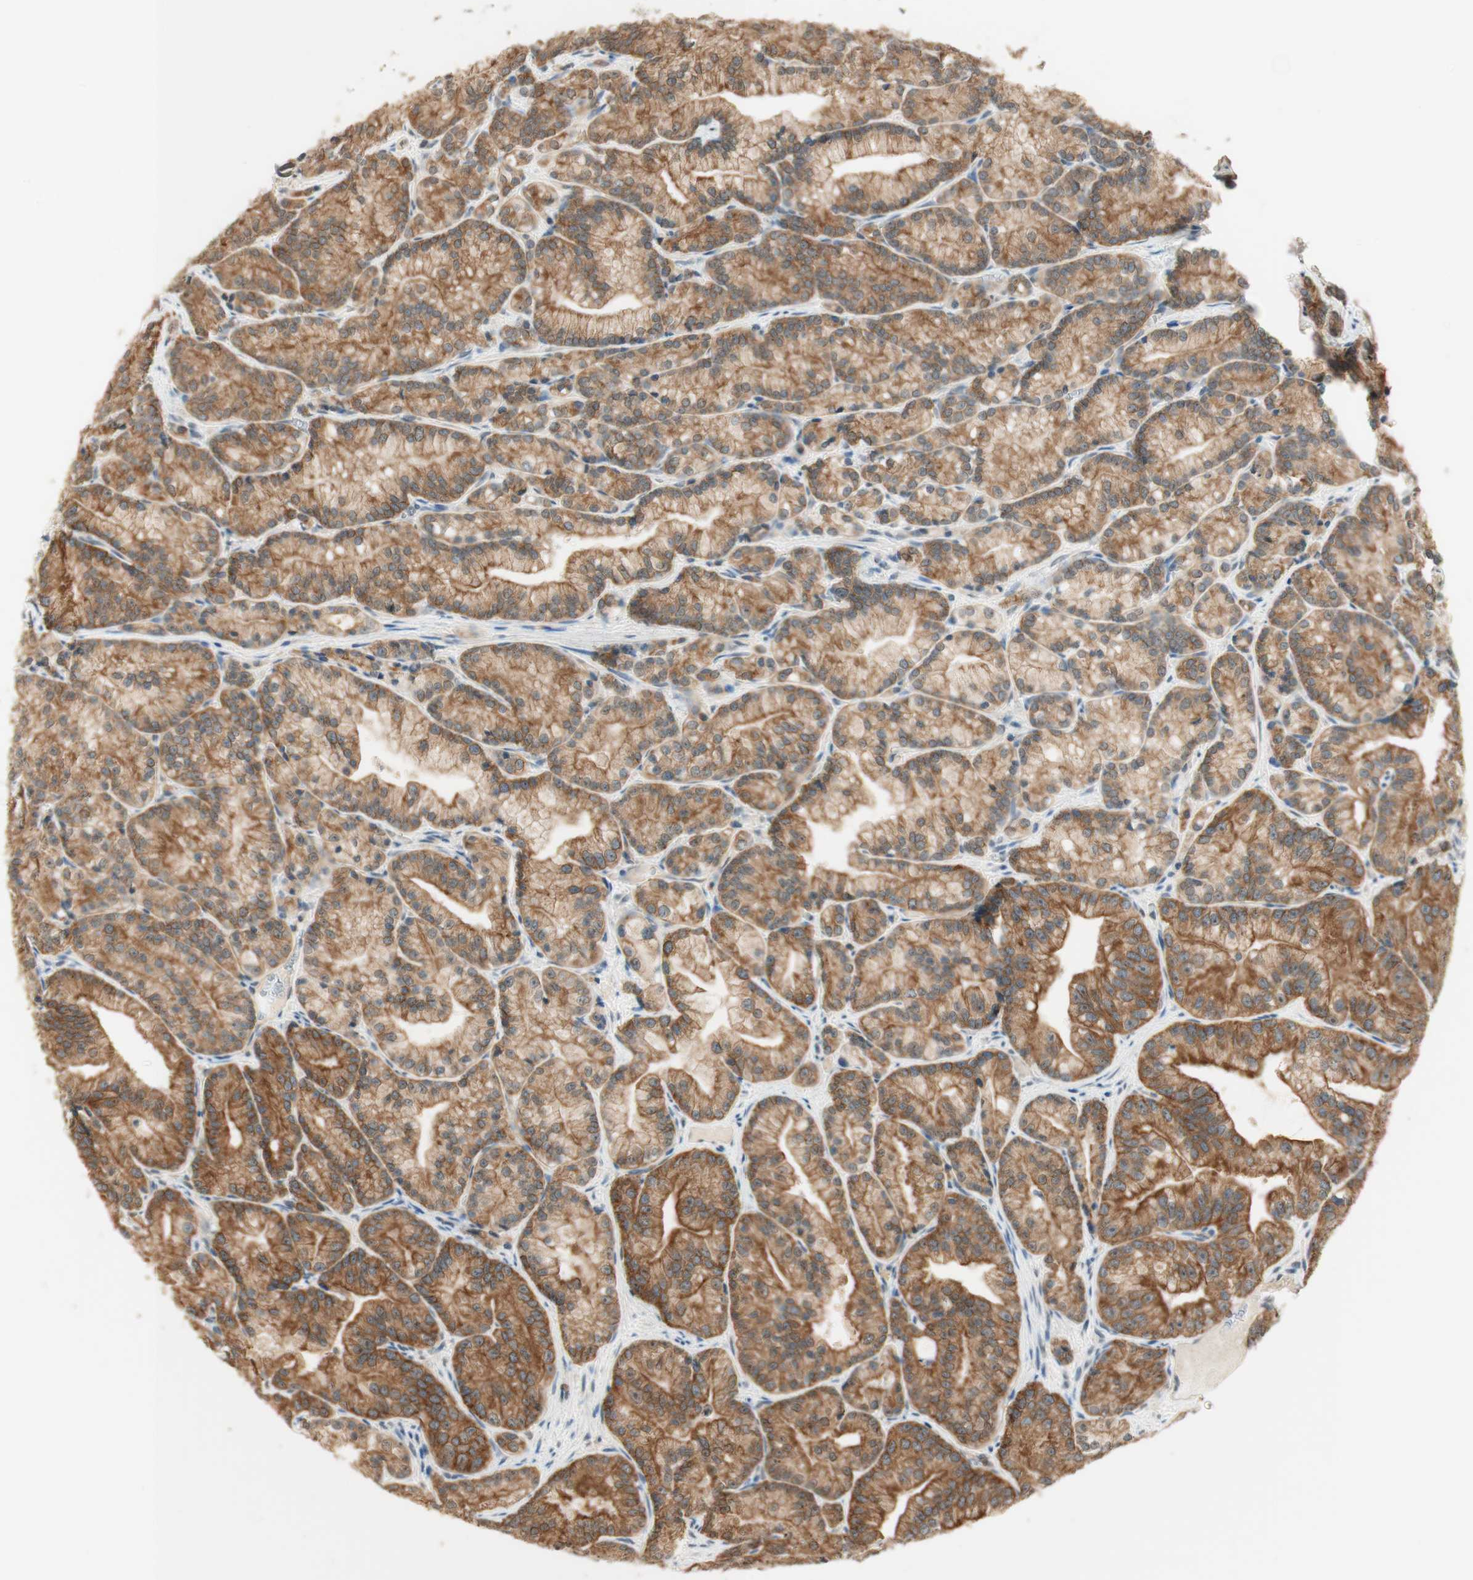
{"staining": {"intensity": "moderate", "quantity": ">75%", "location": "cytoplasmic/membranous"}, "tissue": "prostate cancer", "cell_type": "Tumor cells", "image_type": "cancer", "snomed": [{"axis": "morphology", "description": "Adenocarcinoma, Low grade"}, {"axis": "topography", "description": "Prostate"}], "caption": "Moderate cytoplasmic/membranous expression for a protein is identified in about >75% of tumor cells of prostate cancer using immunohistochemistry.", "gene": "SPINT2", "patient": {"sex": "male", "age": 89}}